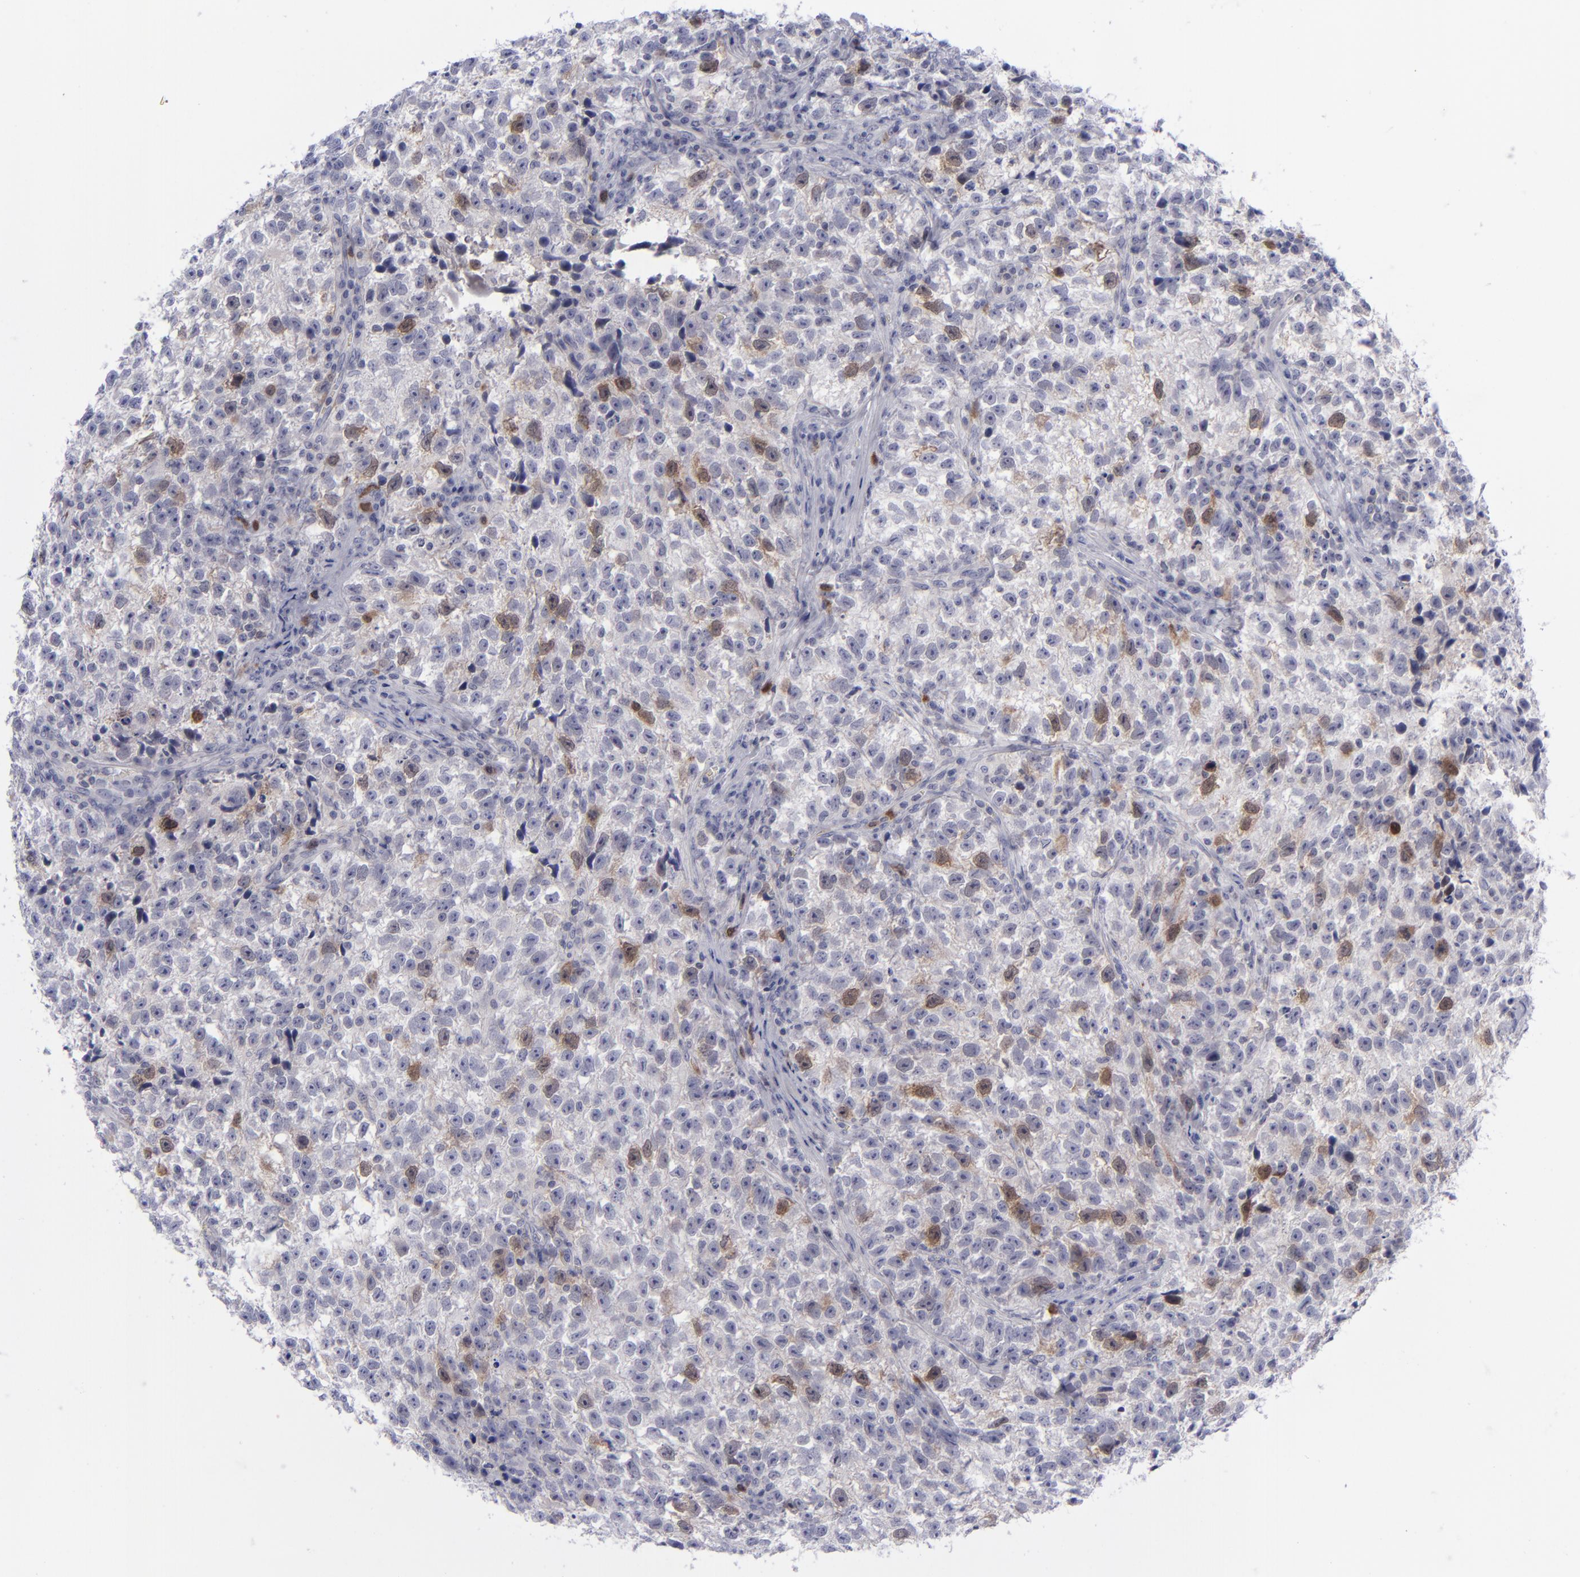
{"staining": {"intensity": "weak", "quantity": "25%-75%", "location": "cytoplasmic/membranous,nuclear"}, "tissue": "testis cancer", "cell_type": "Tumor cells", "image_type": "cancer", "snomed": [{"axis": "morphology", "description": "Seminoma, NOS"}, {"axis": "topography", "description": "Testis"}], "caption": "Immunohistochemistry image of testis cancer (seminoma) stained for a protein (brown), which displays low levels of weak cytoplasmic/membranous and nuclear positivity in about 25%-75% of tumor cells.", "gene": "AURKA", "patient": {"sex": "male", "age": 38}}